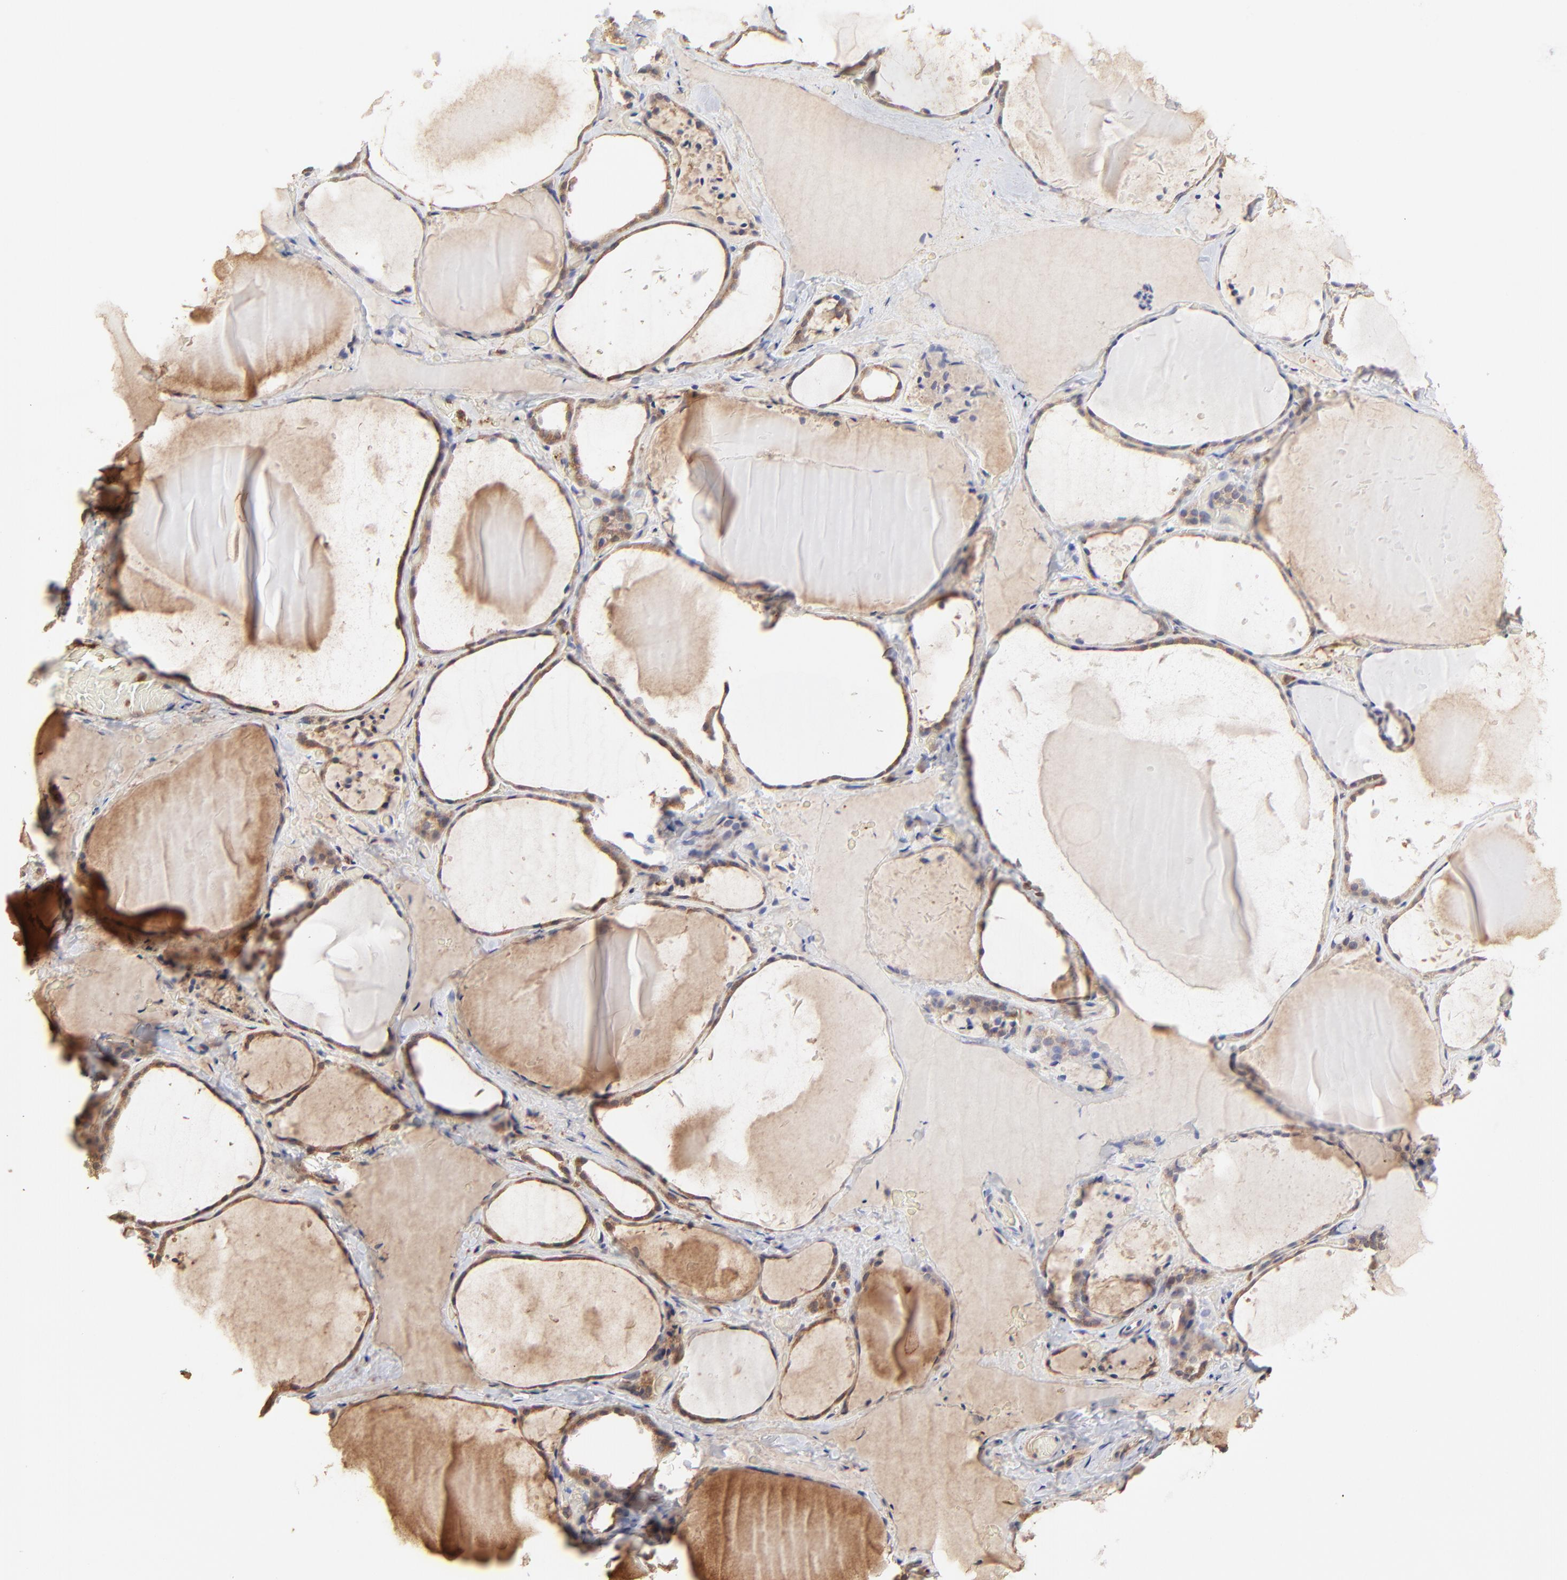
{"staining": {"intensity": "moderate", "quantity": ">75%", "location": "cytoplasmic/membranous"}, "tissue": "thyroid gland", "cell_type": "Glandular cells", "image_type": "normal", "snomed": [{"axis": "morphology", "description": "Normal tissue, NOS"}, {"axis": "topography", "description": "Thyroid gland"}], "caption": "About >75% of glandular cells in benign thyroid gland exhibit moderate cytoplasmic/membranous protein expression as visualized by brown immunohistochemical staining.", "gene": "STON2", "patient": {"sex": "female", "age": 22}}